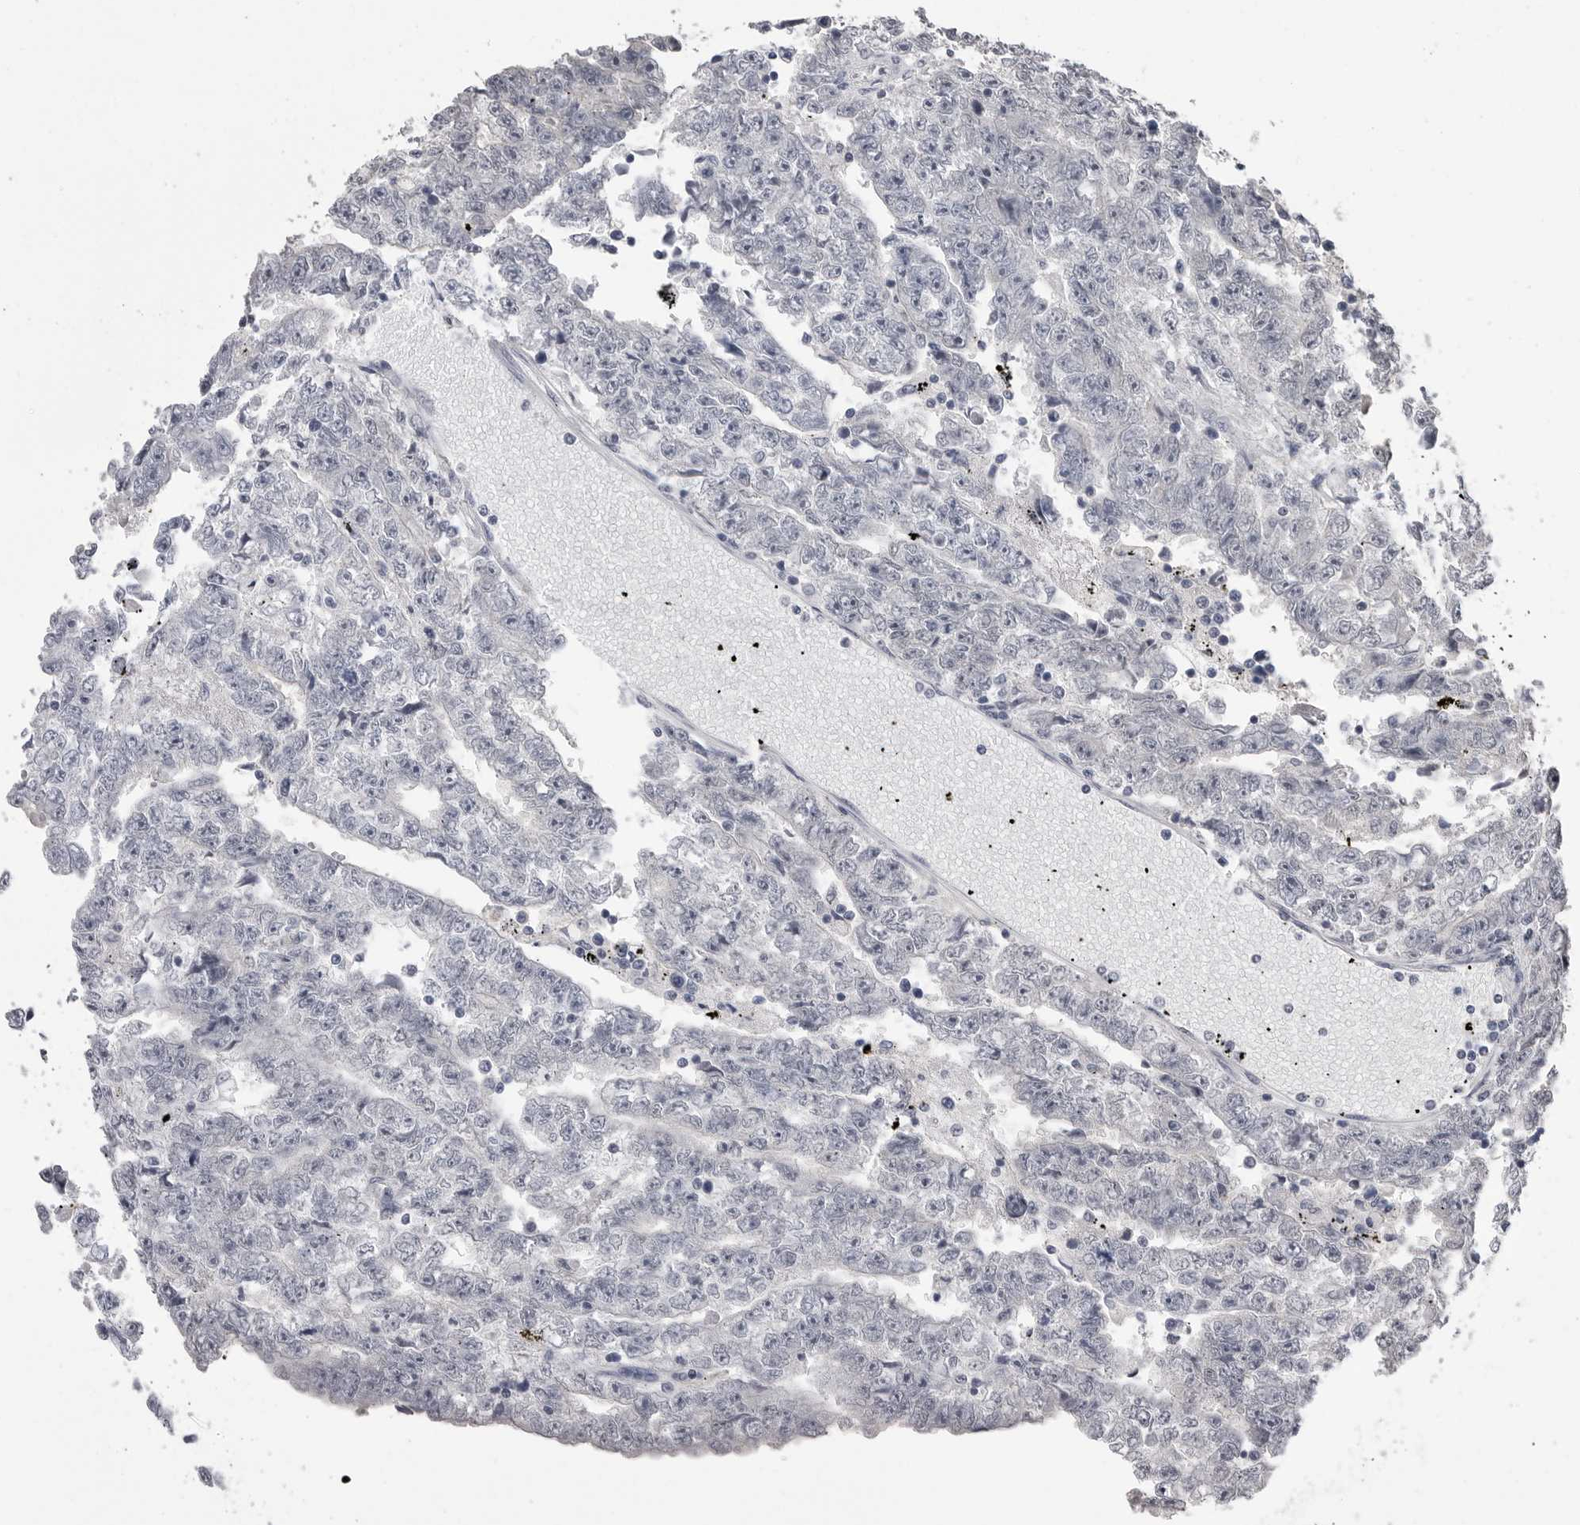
{"staining": {"intensity": "negative", "quantity": "none", "location": "none"}, "tissue": "testis cancer", "cell_type": "Tumor cells", "image_type": "cancer", "snomed": [{"axis": "morphology", "description": "Carcinoma, Embryonal, NOS"}, {"axis": "topography", "description": "Testis"}], "caption": "The immunohistochemistry (IHC) micrograph has no significant staining in tumor cells of testis cancer (embryonal carcinoma) tissue.", "gene": "DLG2", "patient": {"sex": "male", "age": 25}}